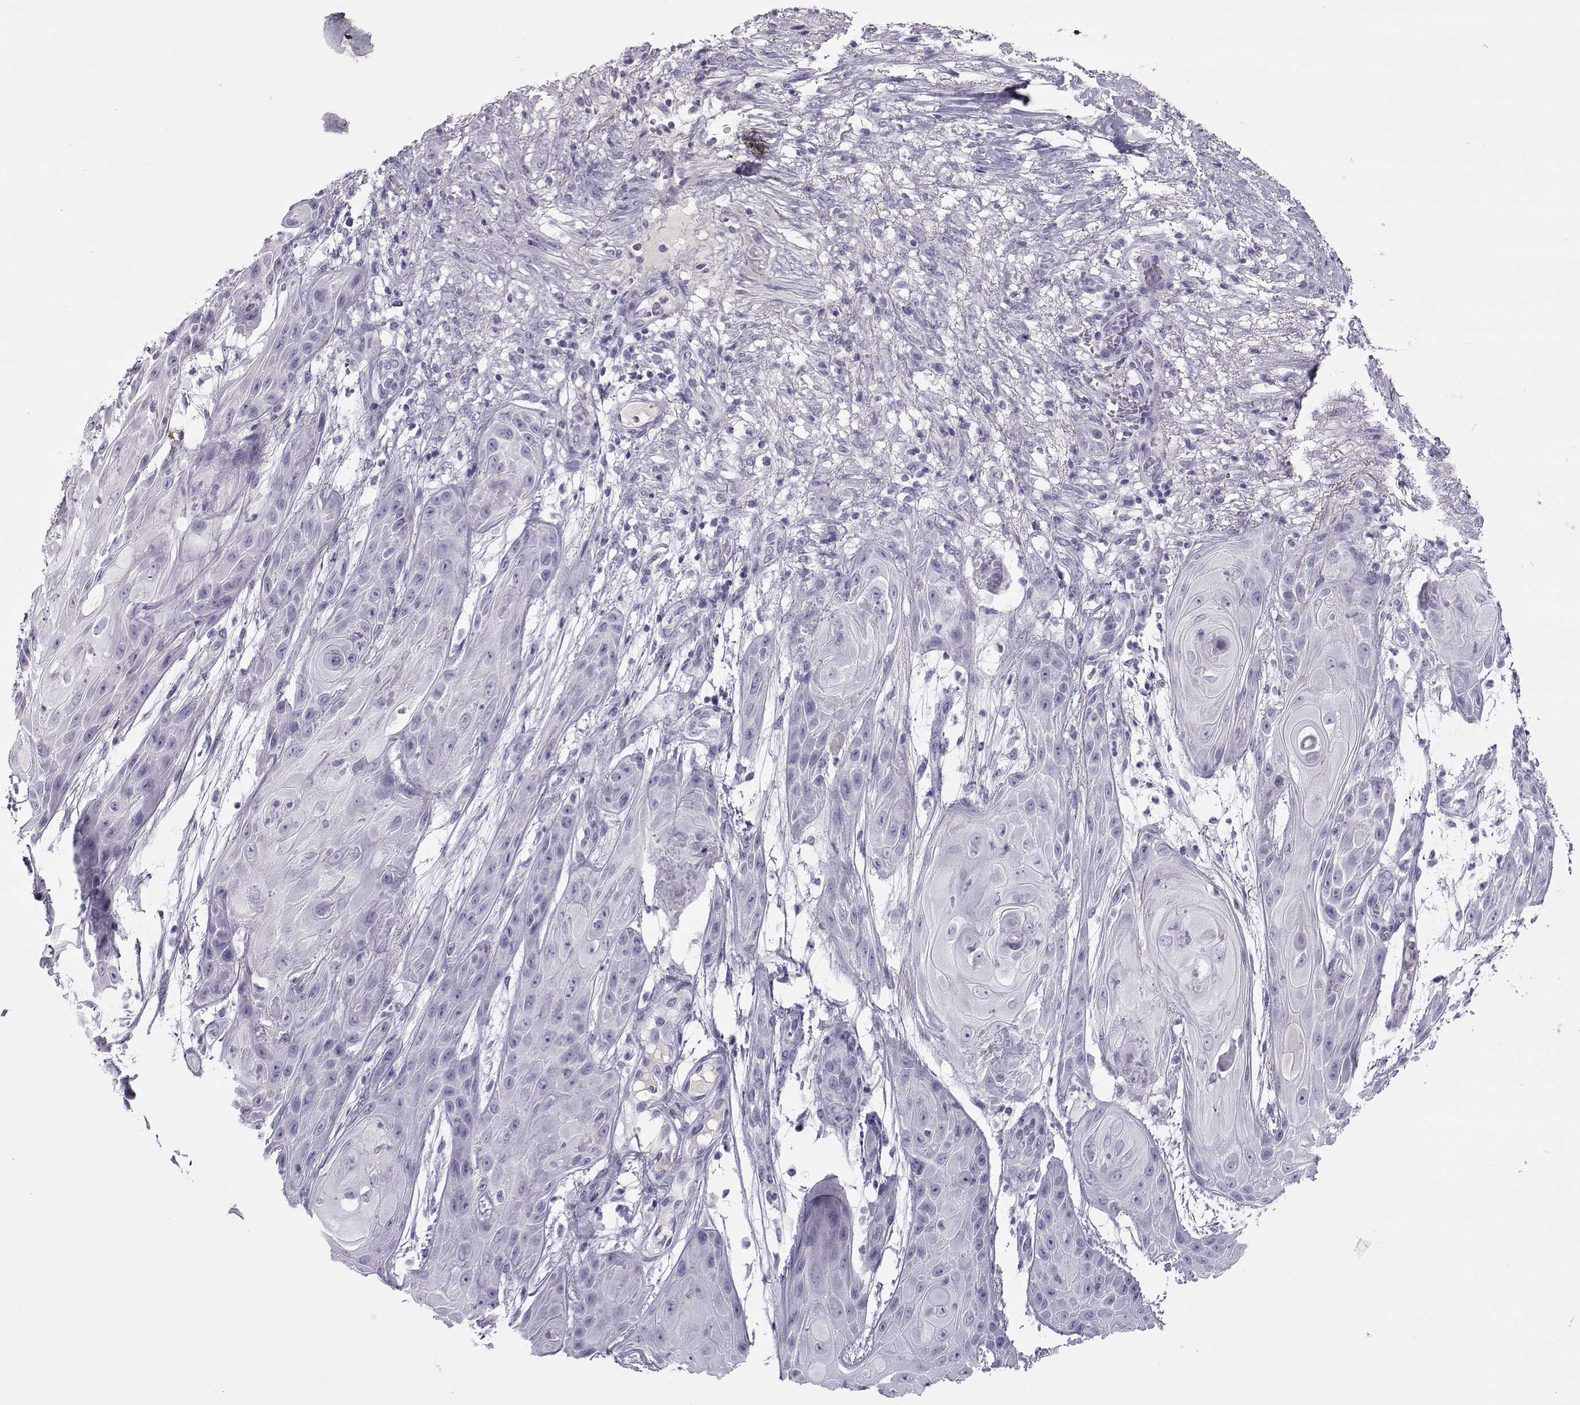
{"staining": {"intensity": "negative", "quantity": "none", "location": "none"}, "tissue": "skin cancer", "cell_type": "Tumor cells", "image_type": "cancer", "snomed": [{"axis": "morphology", "description": "Squamous cell carcinoma, NOS"}, {"axis": "topography", "description": "Skin"}], "caption": "Squamous cell carcinoma (skin) was stained to show a protein in brown. There is no significant positivity in tumor cells.", "gene": "ARMC2", "patient": {"sex": "male", "age": 62}}